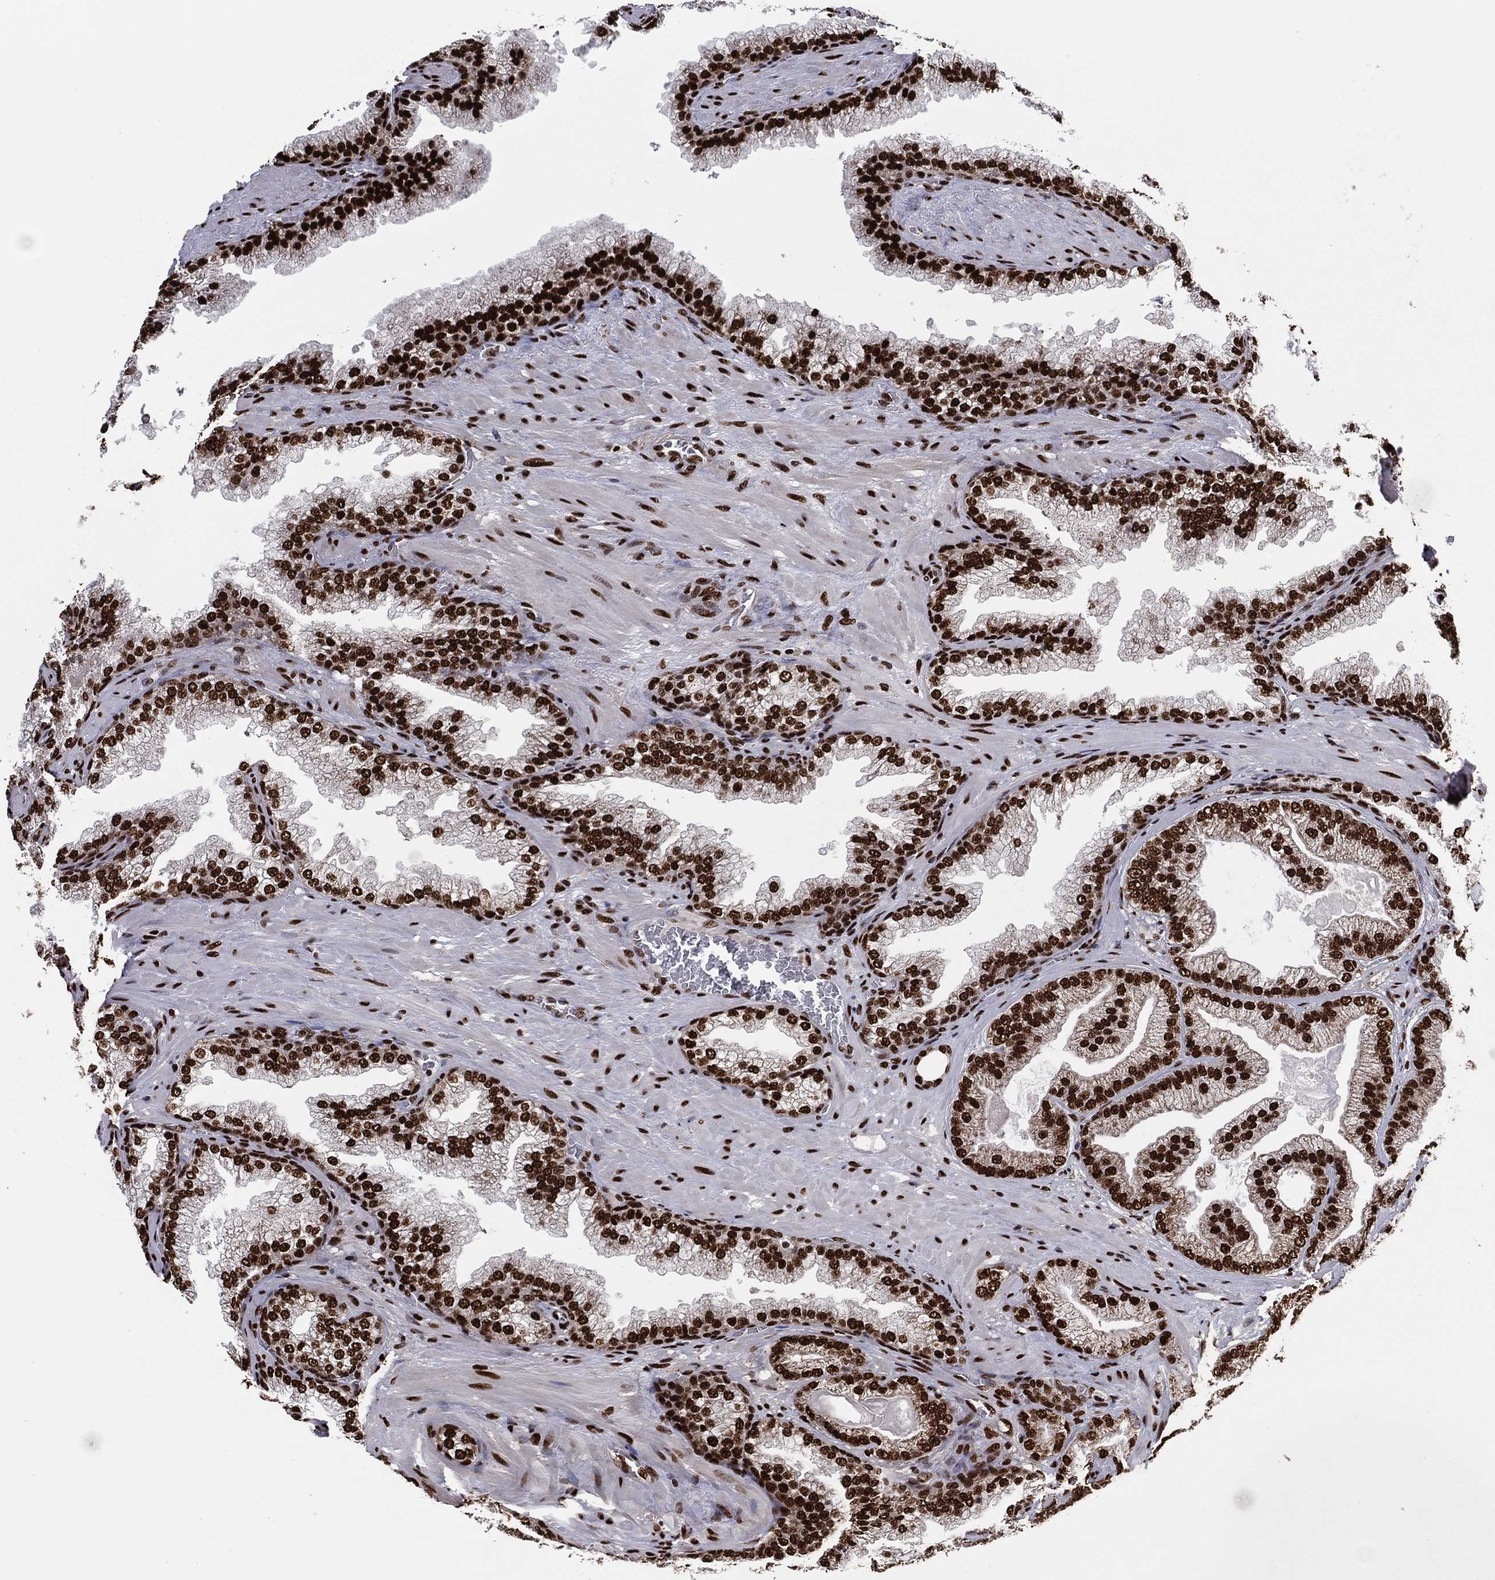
{"staining": {"intensity": "strong", "quantity": ">75%", "location": "nuclear"}, "tissue": "prostate cancer", "cell_type": "Tumor cells", "image_type": "cancer", "snomed": [{"axis": "morphology", "description": "Adenocarcinoma, Low grade"}, {"axis": "topography", "description": "Prostate"}], "caption": "This photomicrograph exhibits immunohistochemistry staining of prostate cancer, with high strong nuclear positivity in approximately >75% of tumor cells.", "gene": "TP53BP1", "patient": {"sex": "male", "age": 57}}